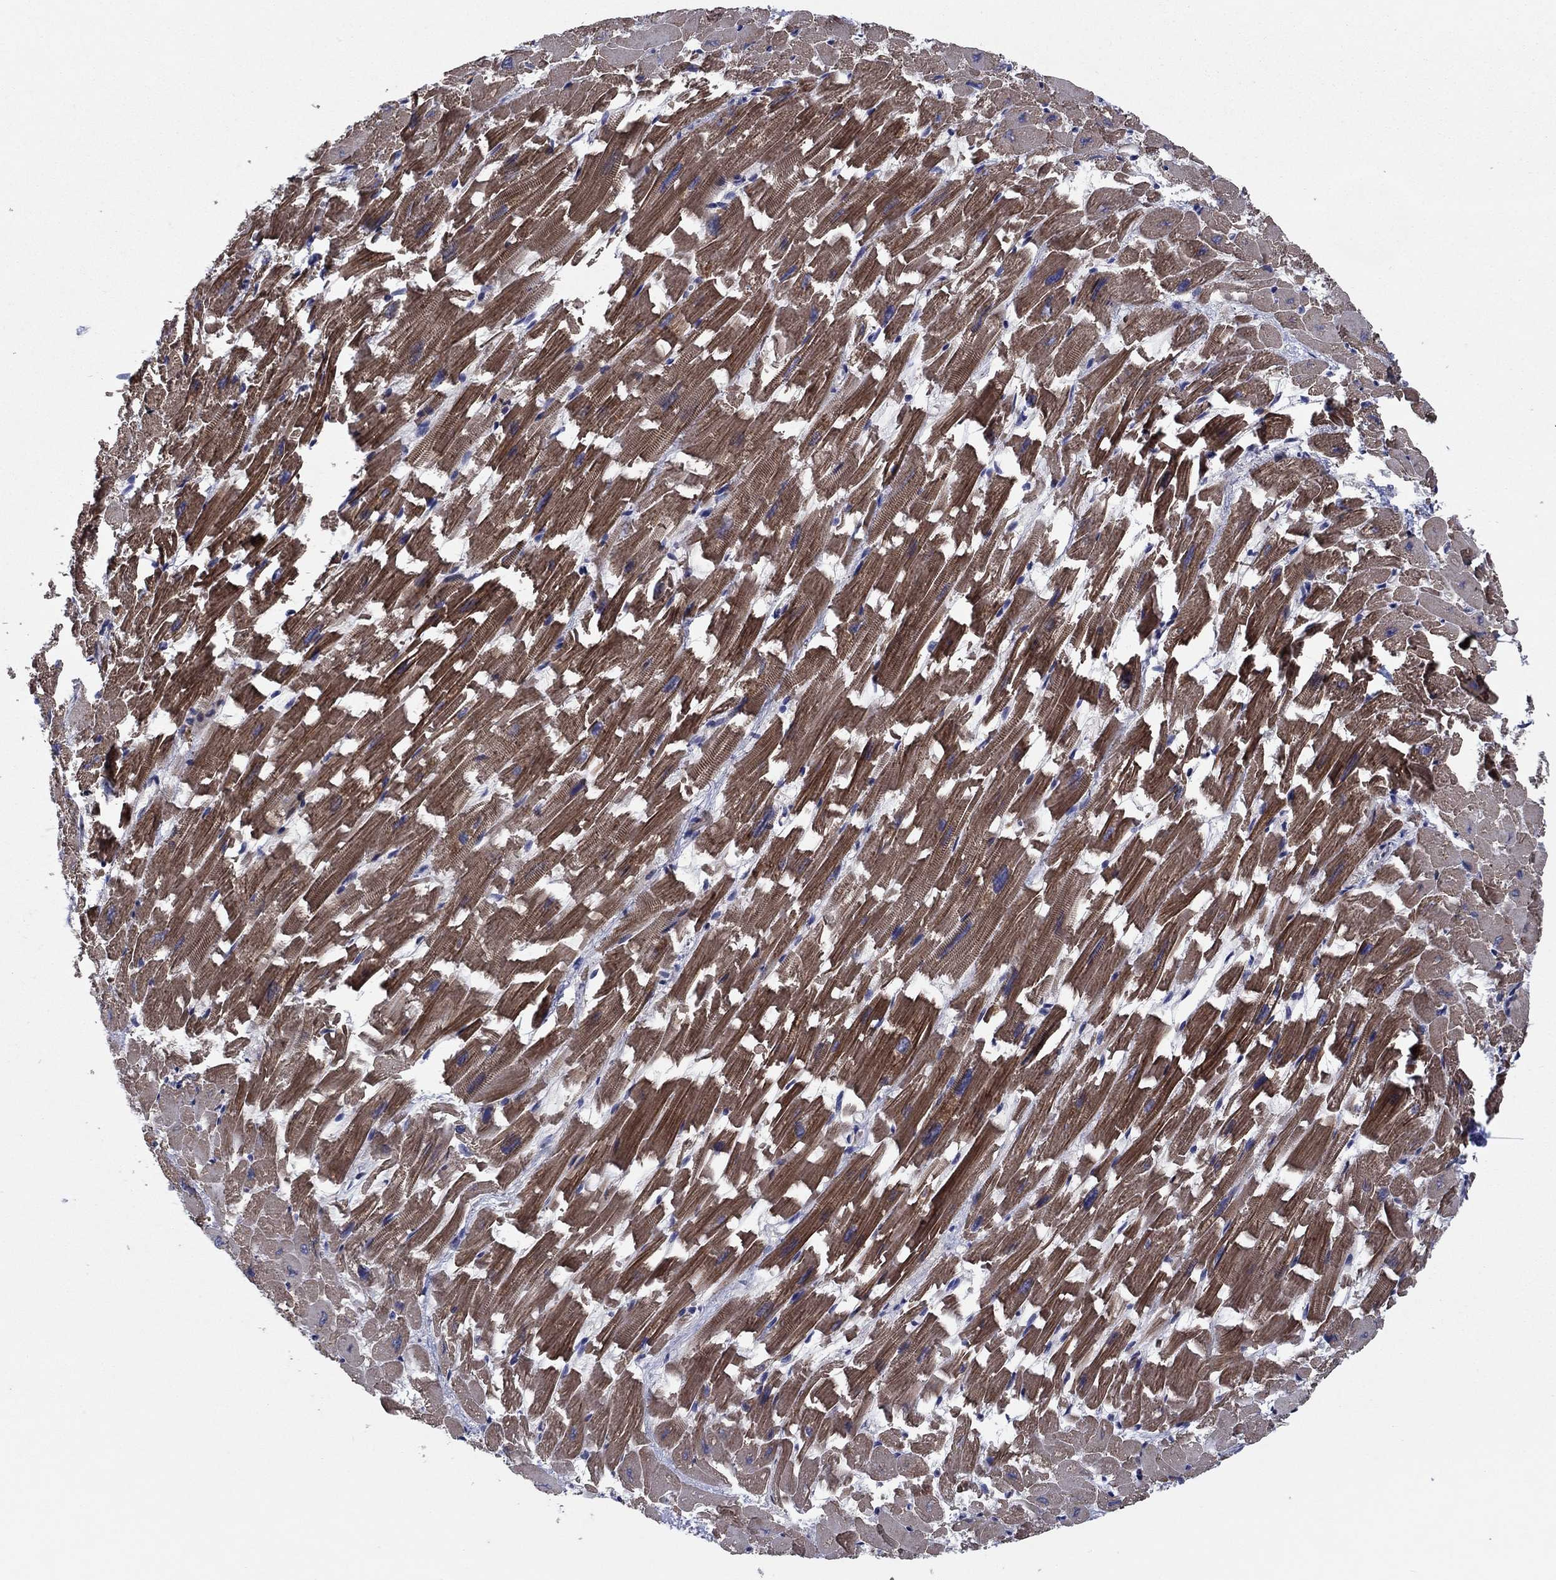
{"staining": {"intensity": "moderate", "quantity": "25%-75%", "location": "cytoplasmic/membranous"}, "tissue": "heart muscle", "cell_type": "Cardiomyocytes", "image_type": "normal", "snomed": [{"axis": "morphology", "description": "Normal tissue, NOS"}, {"axis": "topography", "description": "Heart"}], "caption": "Brown immunohistochemical staining in benign human heart muscle shows moderate cytoplasmic/membranous positivity in approximately 25%-75% of cardiomyocytes. Nuclei are stained in blue.", "gene": "MSRB1", "patient": {"sex": "female", "age": 64}}